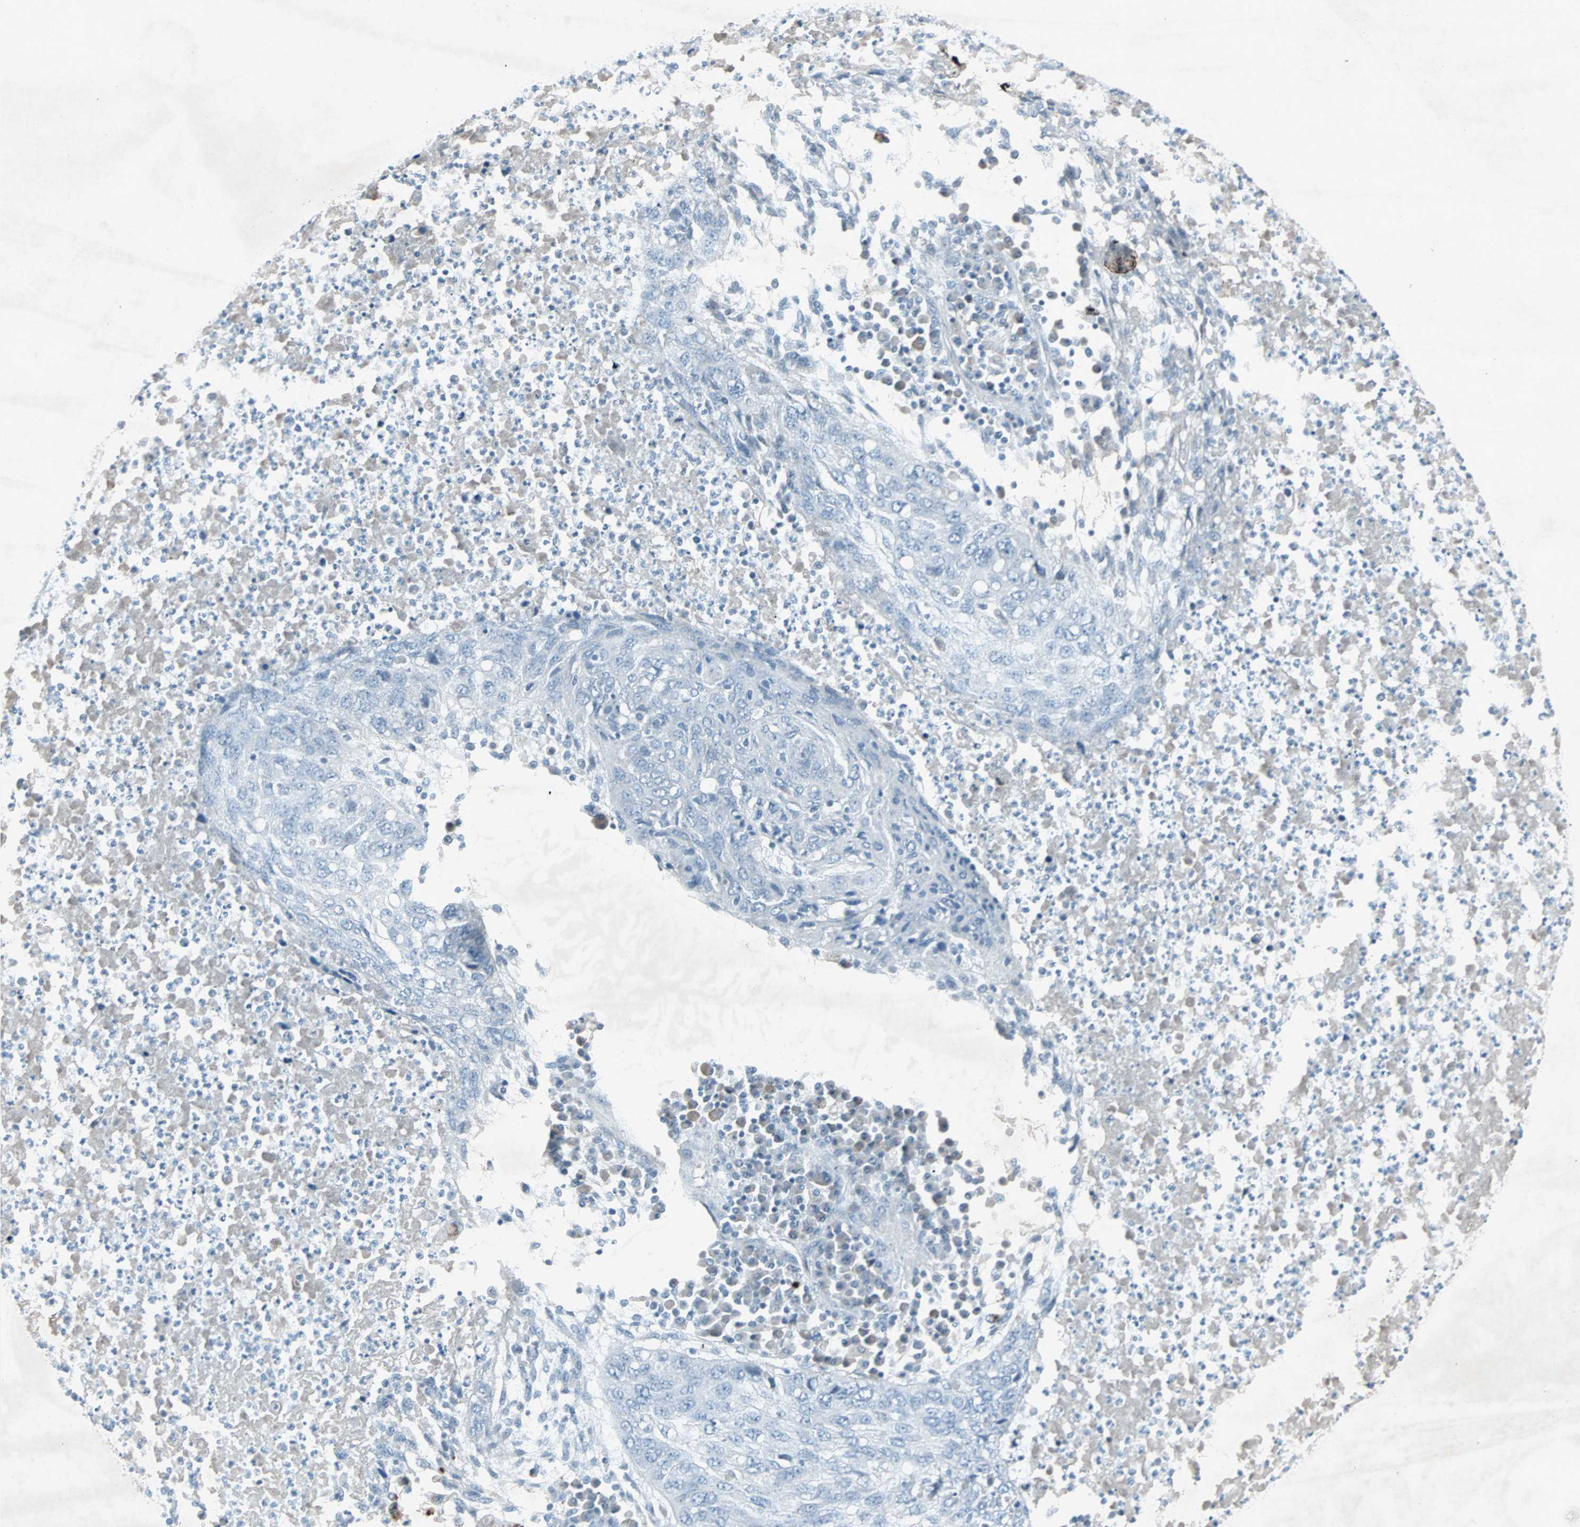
{"staining": {"intensity": "negative", "quantity": "none", "location": "none"}, "tissue": "lung cancer", "cell_type": "Tumor cells", "image_type": "cancer", "snomed": [{"axis": "morphology", "description": "Squamous cell carcinoma, NOS"}, {"axis": "topography", "description": "Lung"}], "caption": "Immunohistochemistry of lung squamous cell carcinoma shows no positivity in tumor cells.", "gene": "LANCL3", "patient": {"sex": "female", "age": 63}}